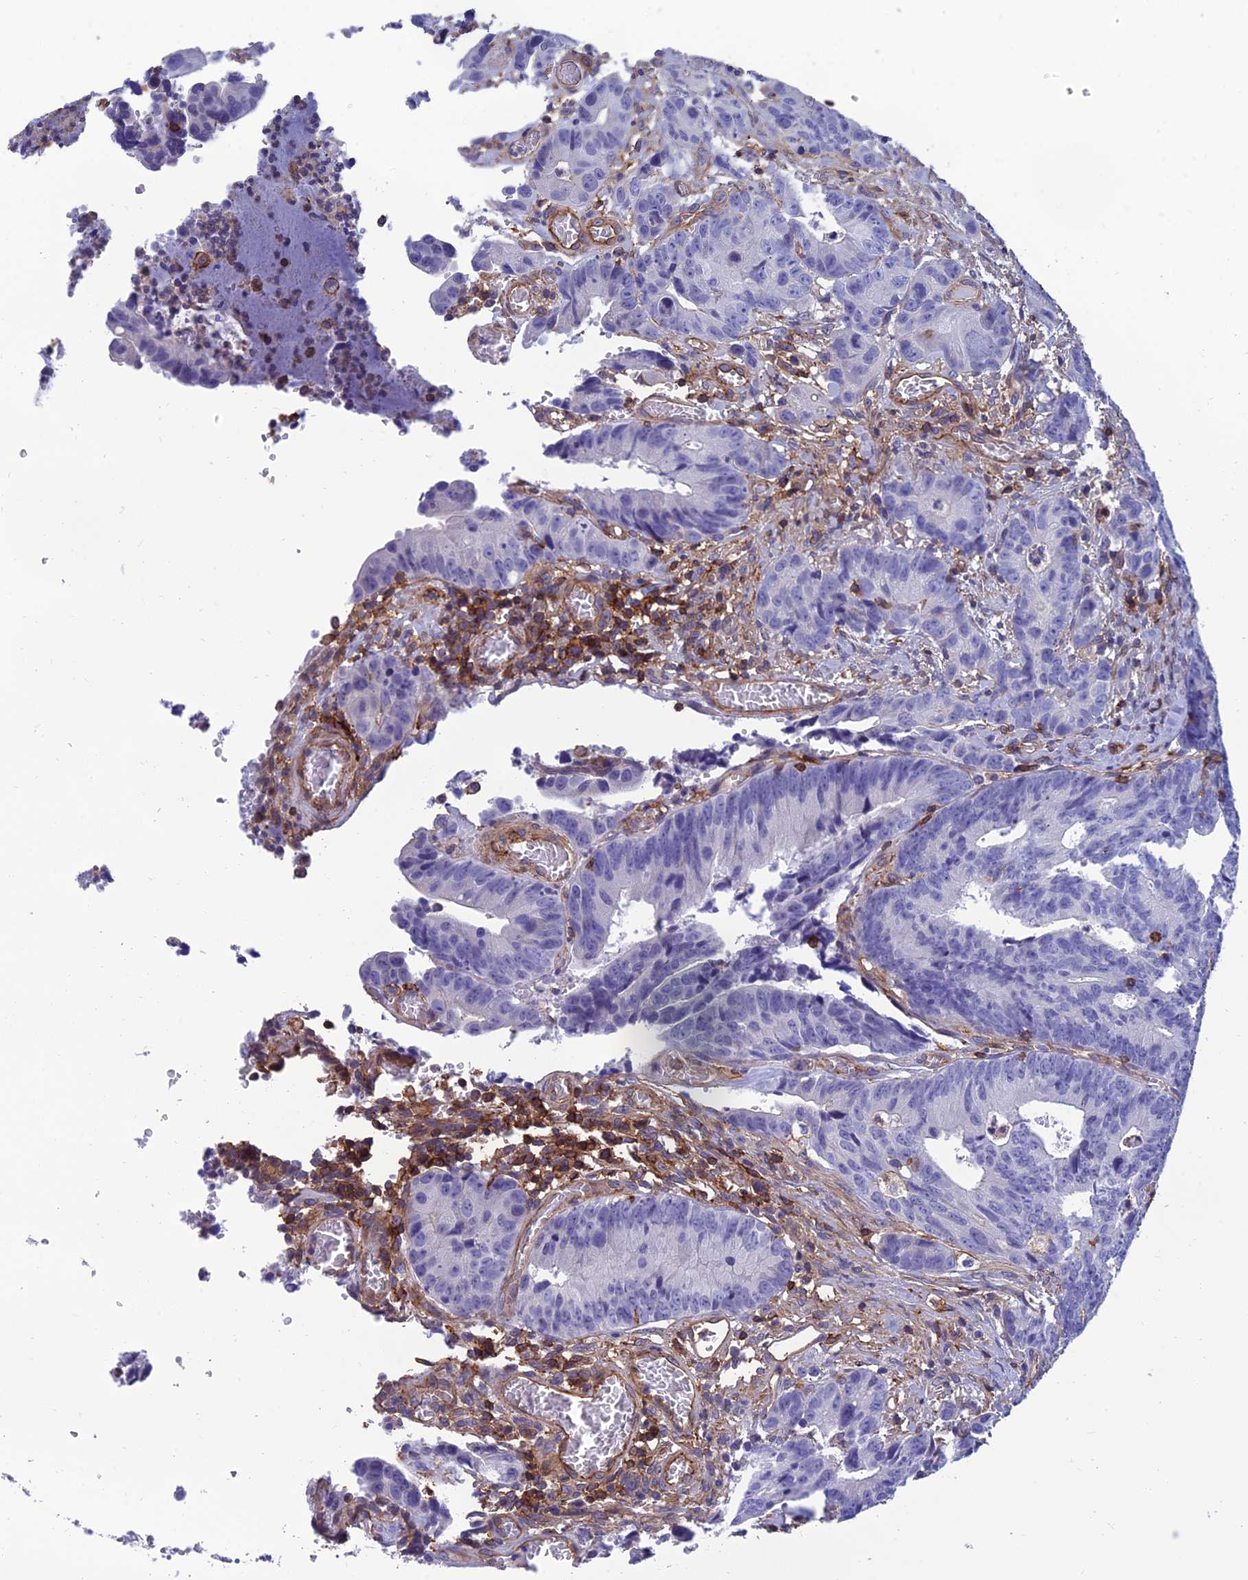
{"staining": {"intensity": "negative", "quantity": "none", "location": "none"}, "tissue": "colorectal cancer", "cell_type": "Tumor cells", "image_type": "cancer", "snomed": [{"axis": "morphology", "description": "Adenocarcinoma, NOS"}, {"axis": "topography", "description": "Colon"}], "caption": "High magnification brightfield microscopy of colorectal adenocarcinoma stained with DAB (3,3'-diaminobenzidine) (brown) and counterstained with hematoxylin (blue): tumor cells show no significant positivity.", "gene": "PPP1R18", "patient": {"sex": "female", "age": 57}}